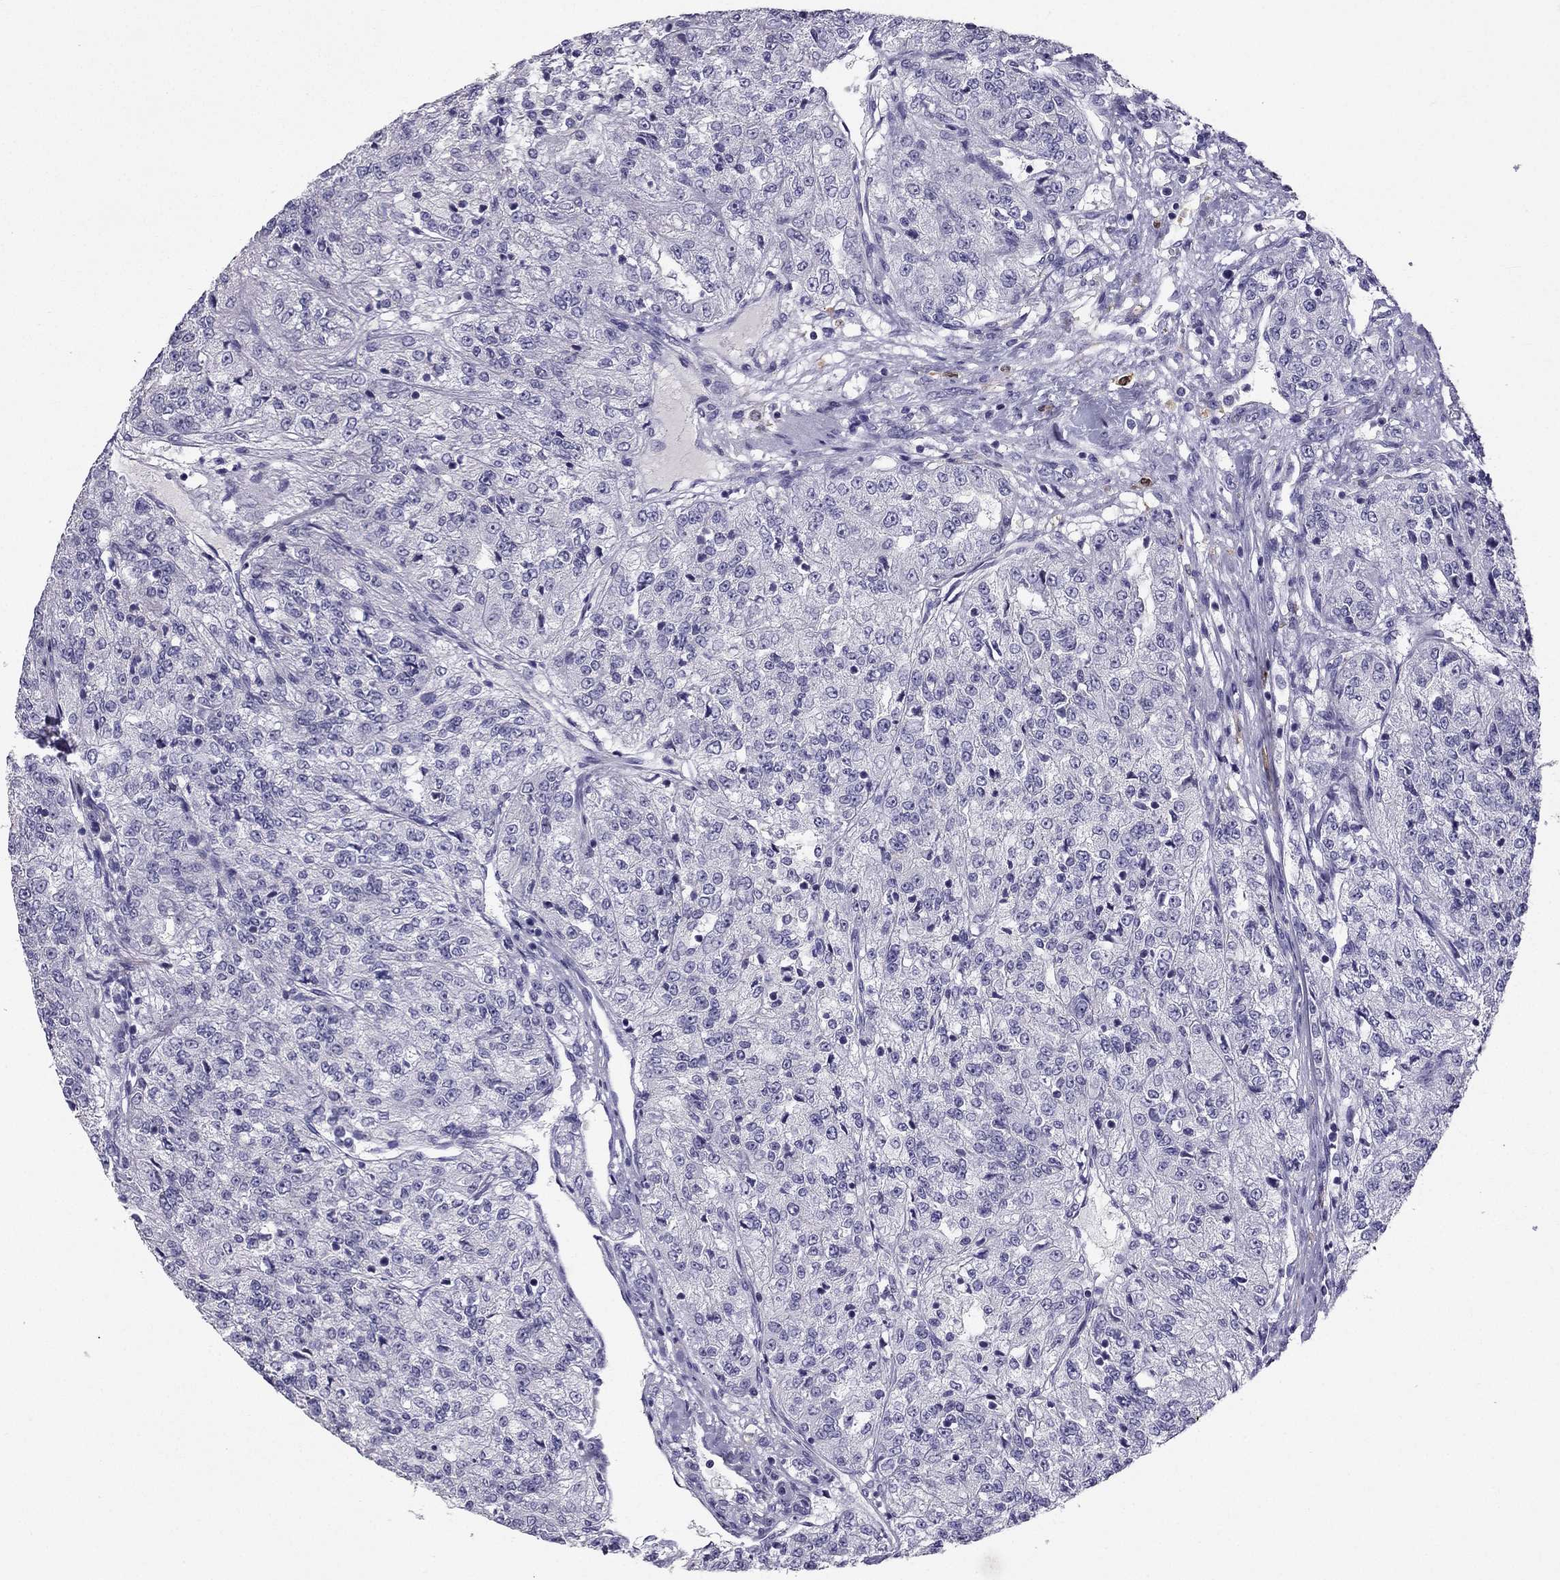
{"staining": {"intensity": "negative", "quantity": "none", "location": "none"}, "tissue": "renal cancer", "cell_type": "Tumor cells", "image_type": "cancer", "snomed": [{"axis": "morphology", "description": "Adenocarcinoma, NOS"}, {"axis": "topography", "description": "Kidney"}], "caption": "High magnification brightfield microscopy of renal adenocarcinoma stained with DAB (brown) and counterstained with hematoxylin (blue): tumor cells show no significant positivity. (IHC, brightfield microscopy, high magnification).", "gene": "LMTK3", "patient": {"sex": "female", "age": 63}}